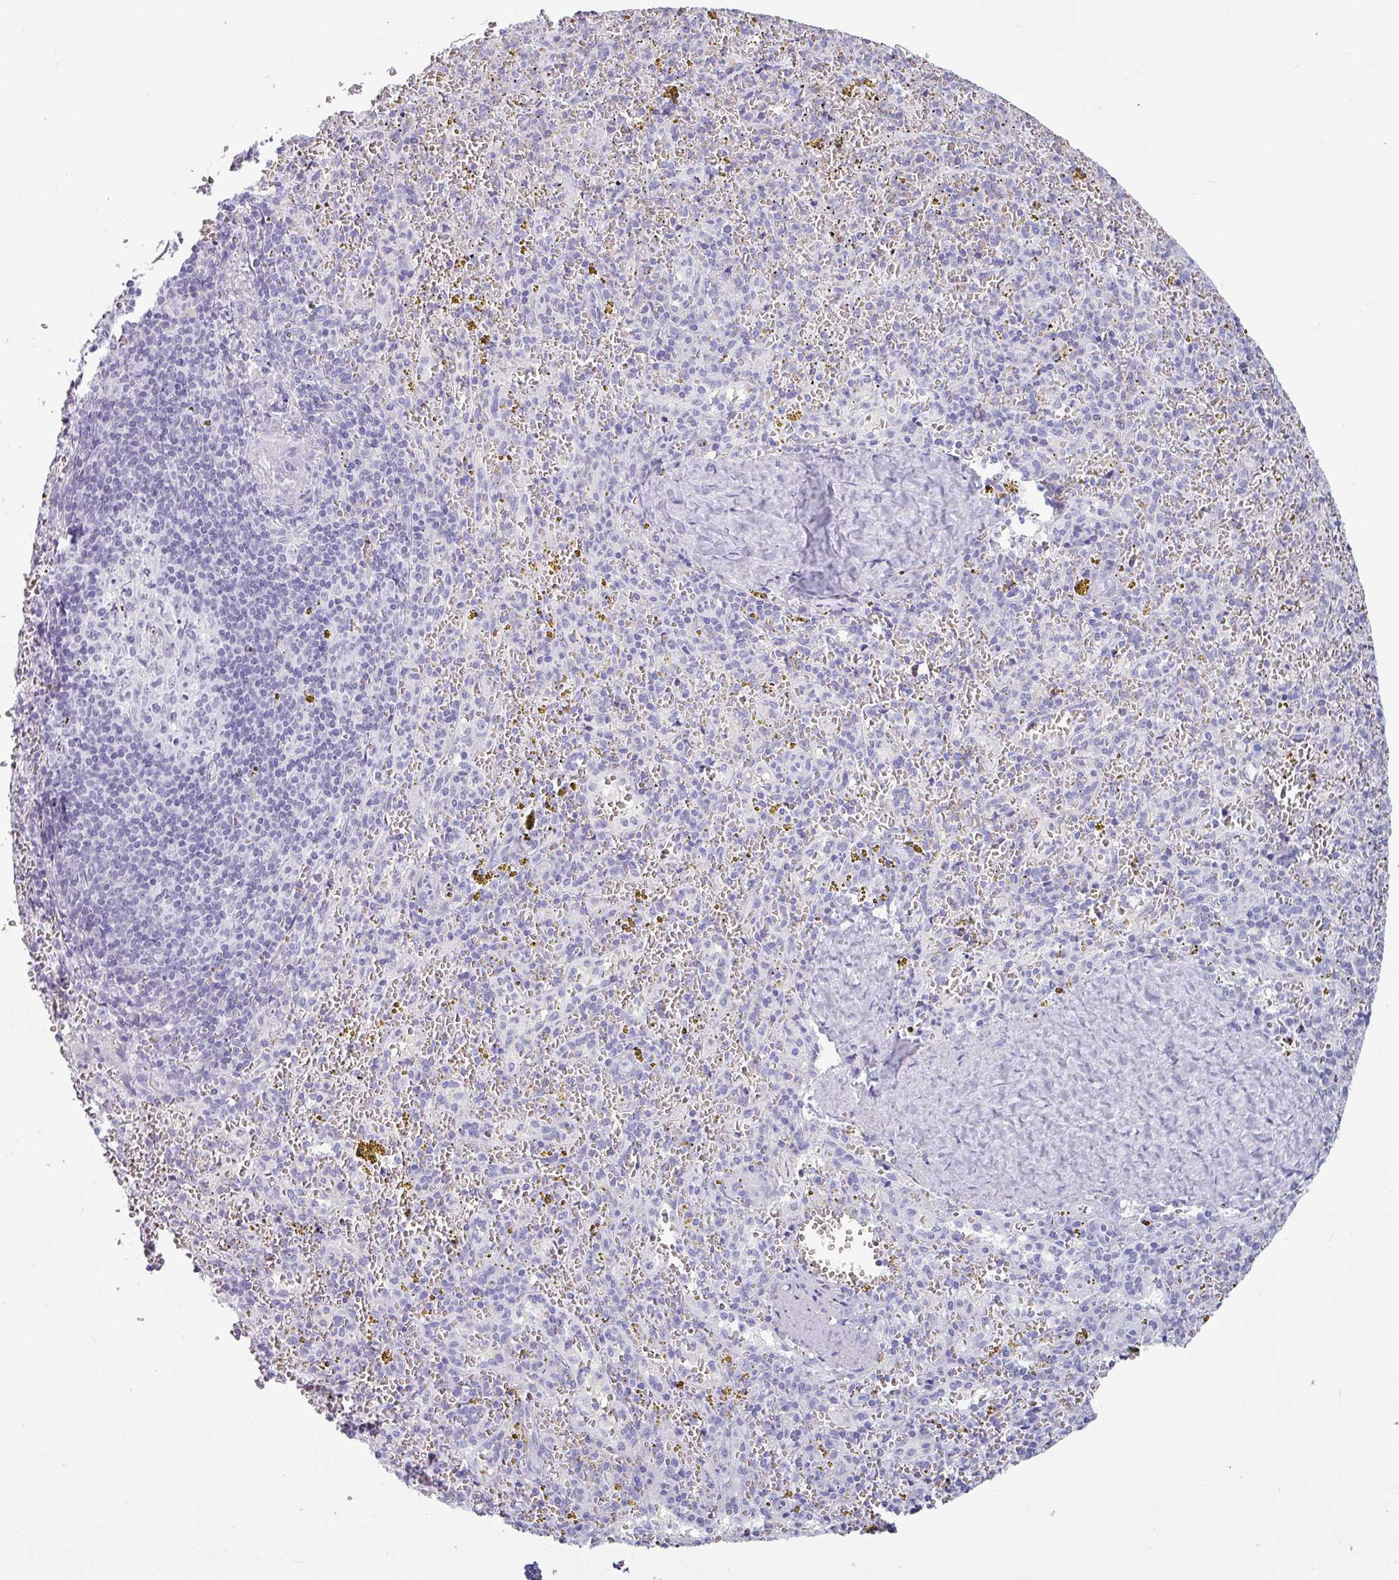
{"staining": {"intensity": "negative", "quantity": "none", "location": "none"}, "tissue": "spleen", "cell_type": "Cells in red pulp", "image_type": "normal", "snomed": [{"axis": "morphology", "description": "Normal tissue, NOS"}, {"axis": "topography", "description": "Spleen"}], "caption": "Immunohistochemistry (IHC) photomicrograph of unremarkable human spleen stained for a protein (brown), which shows no staining in cells in red pulp. Brightfield microscopy of immunohistochemistry stained with DAB (brown) and hematoxylin (blue), captured at high magnification.", "gene": "CRYBB2", "patient": {"sex": "male", "age": 57}}